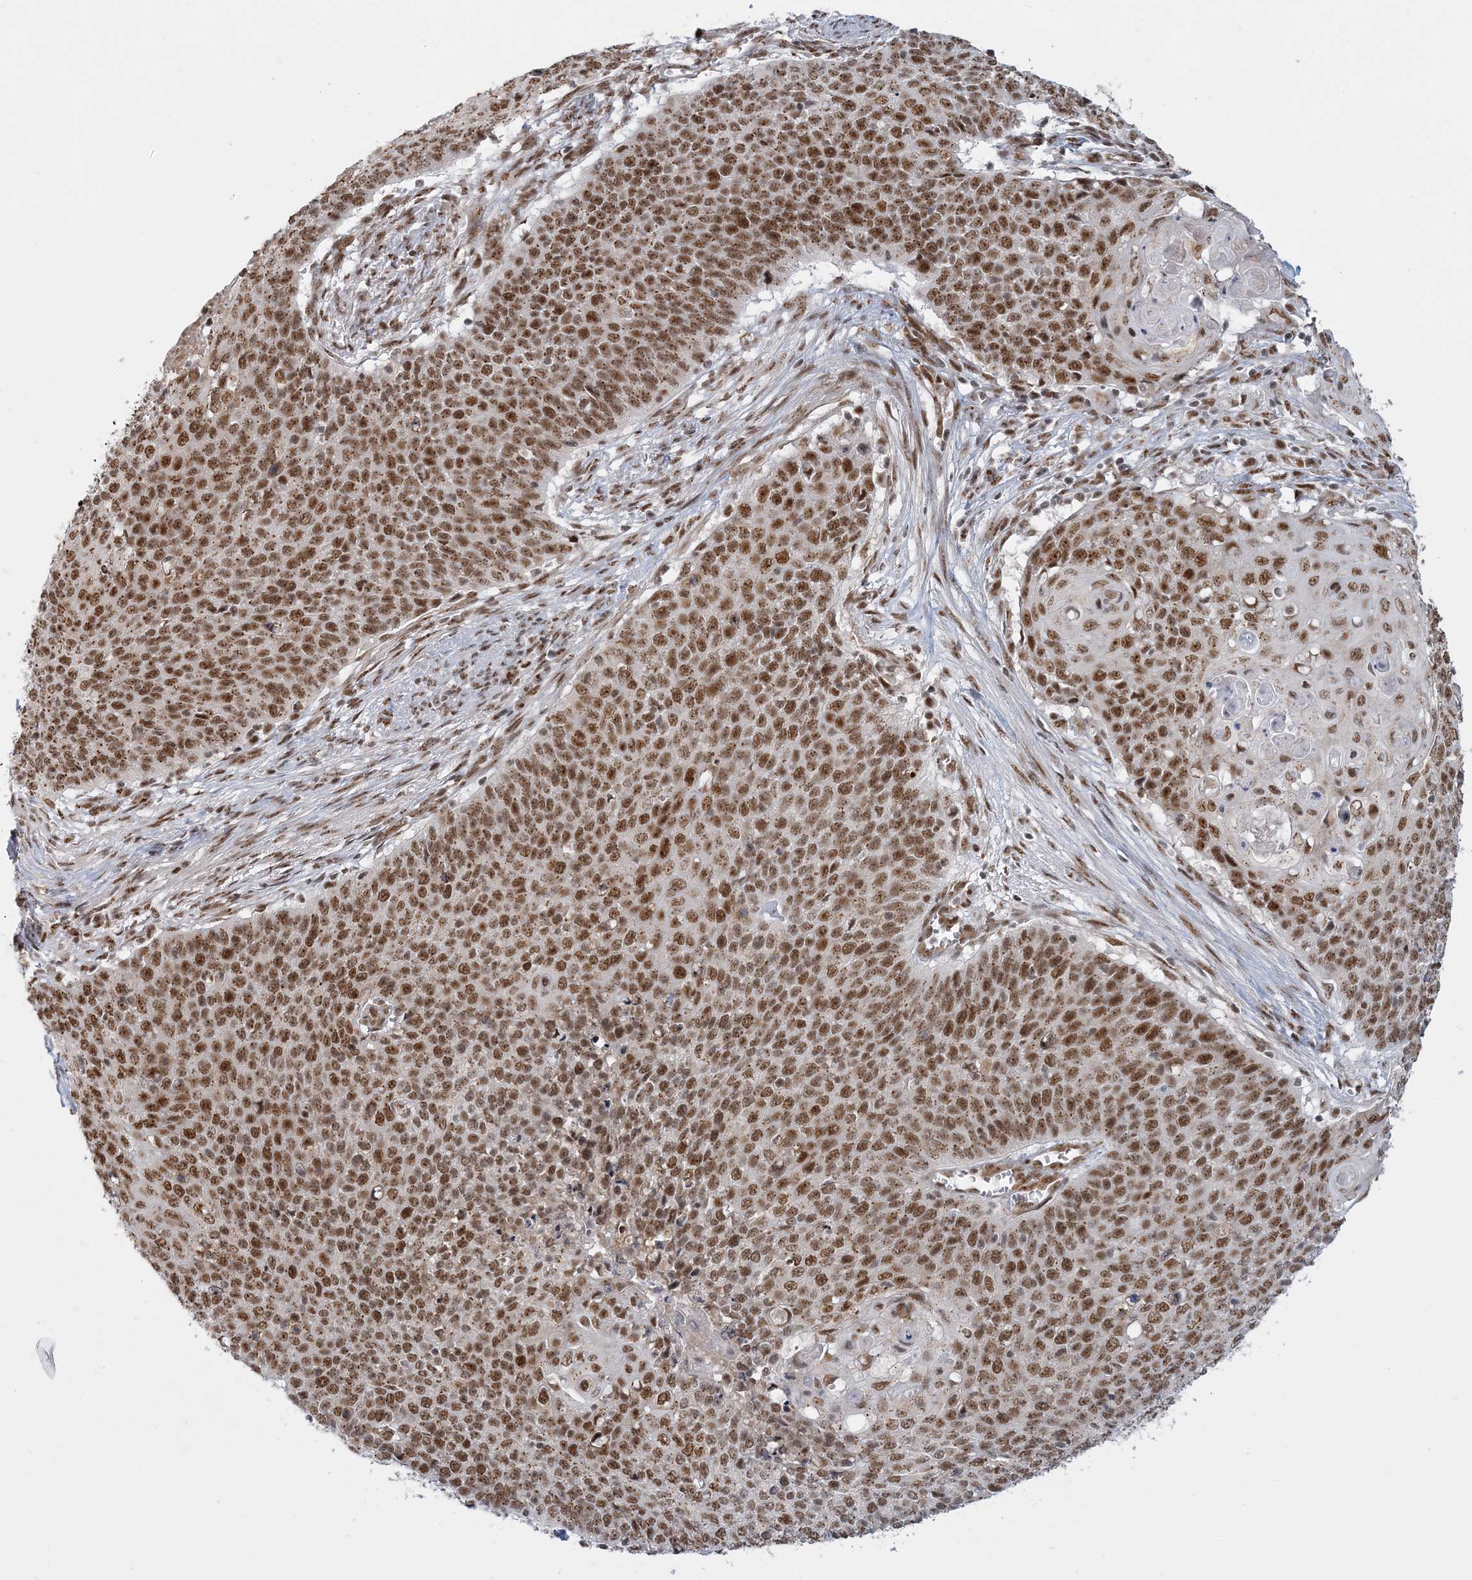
{"staining": {"intensity": "moderate", "quantity": ">75%", "location": "cytoplasmic/membranous,nuclear"}, "tissue": "cervical cancer", "cell_type": "Tumor cells", "image_type": "cancer", "snomed": [{"axis": "morphology", "description": "Squamous cell carcinoma, NOS"}, {"axis": "topography", "description": "Cervix"}], "caption": "Immunohistochemical staining of human cervical cancer (squamous cell carcinoma) demonstrates medium levels of moderate cytoplasmic/membranous and nuclear protein expression in approximately >75% of tumor cells.", "gene": "PLRG1", "patient": {"sex": "female", "age": 39}}